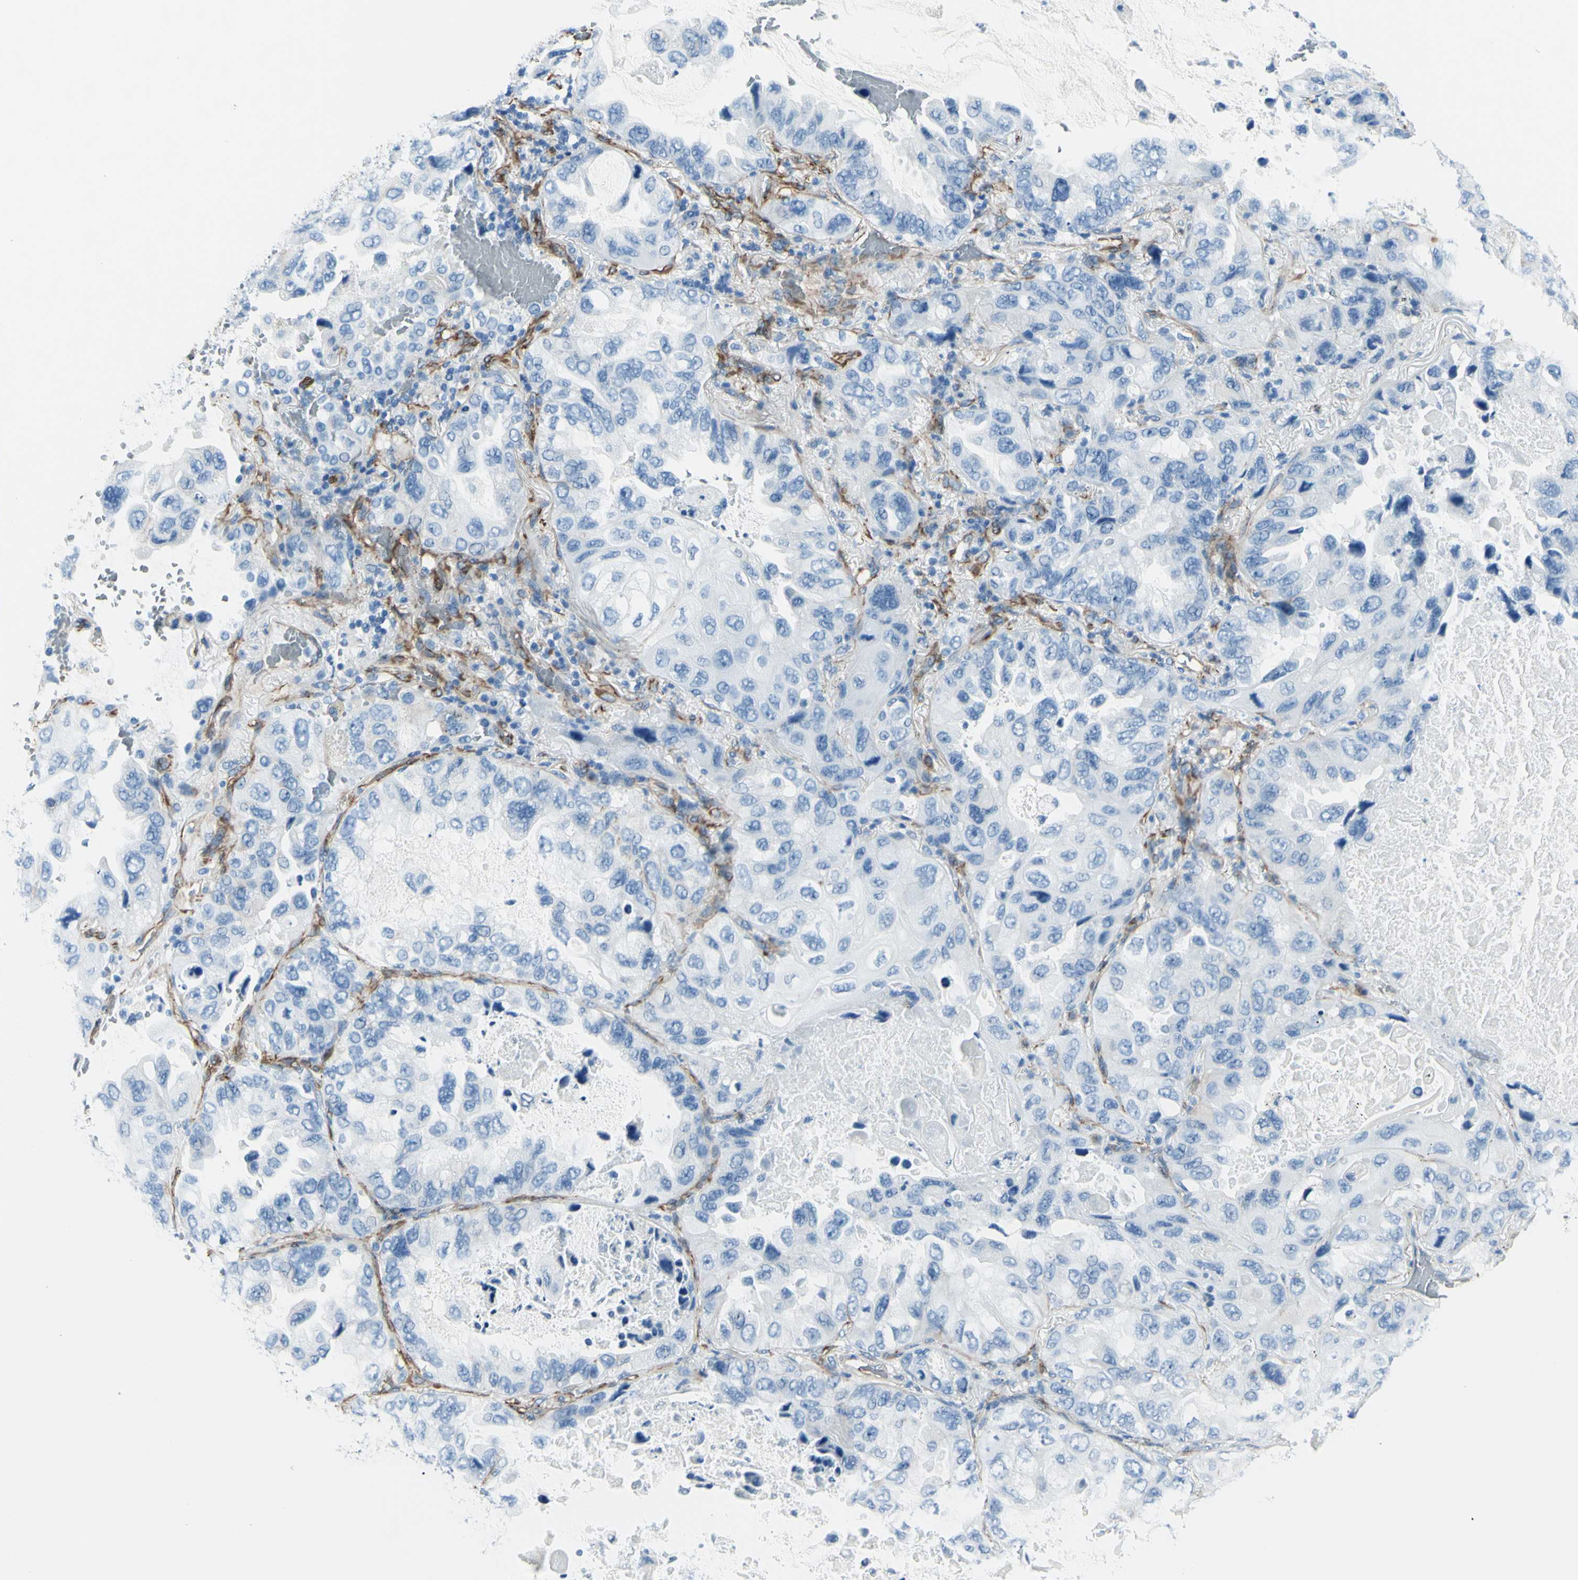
{"staining": {"intensity": "negative", "quantity": "none", "location": "none"}, "tissue": "lung cancer", "cell_type": "Tumor cells", "image_type": "cancer", "snomed": [{"axis": "morphology", "description": "Squamous cell carcinoma, NOS"}, {"axis": "topography", "description": "Lung"}], "caption": "Immunohistochemistry (IHC) histopathology image of neoplastic tissue: human lung cancer (squamous cell carcinoma) stained with DAB displays no significant protein positivity in tumor cells. Nuclei are stained in blue.", "gene": "PTH2R", "patient": {"sex": "female", "age": 73}}